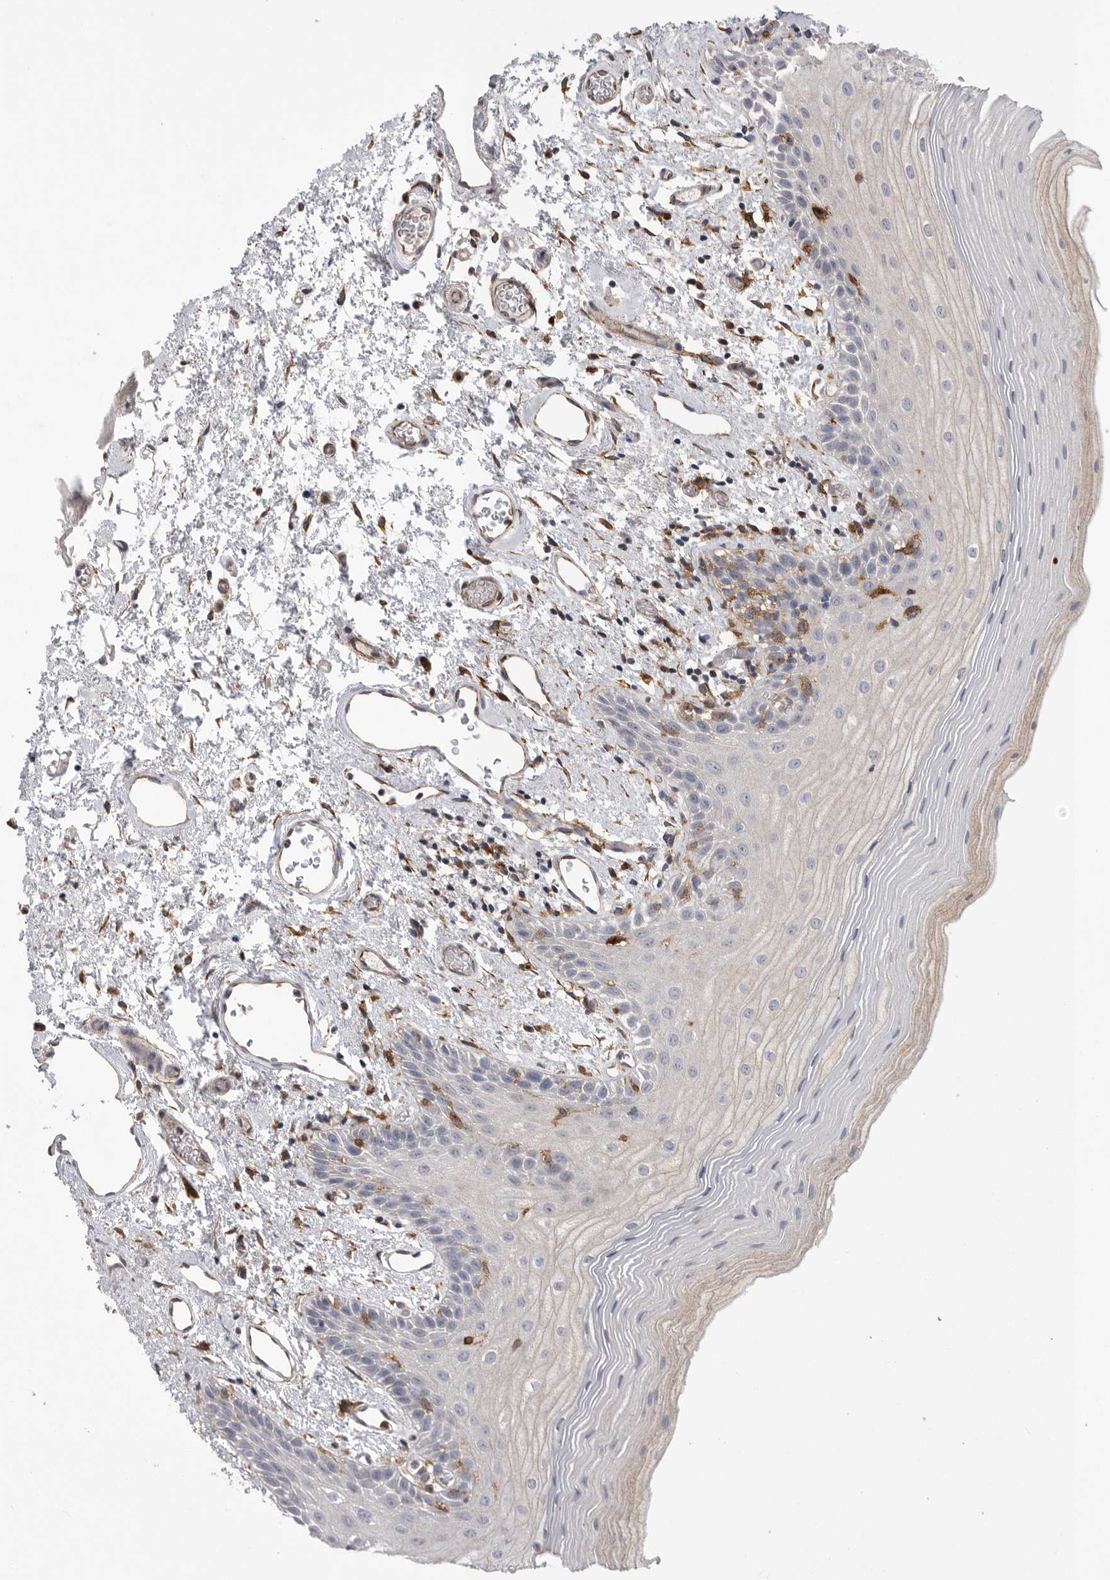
{"staining": {"intensity": "negative", "quantity": "none", "location": "none"}, "tissue": "oral mucosa", "cell_type": "Squamous epithelial cells", "image_type": "normal", "snomed": [{"axis": "morphology", "description": "Normal tissue, NOS"}, {"axis": "topography", "description": "Oral tissue"}], "caption": "IHC of unremarkable oral mucosa reveals no positivity in squamous epithelial cells.", "gene": "SIGLEC10", "patient": {"sex": "male", "age": 52}}